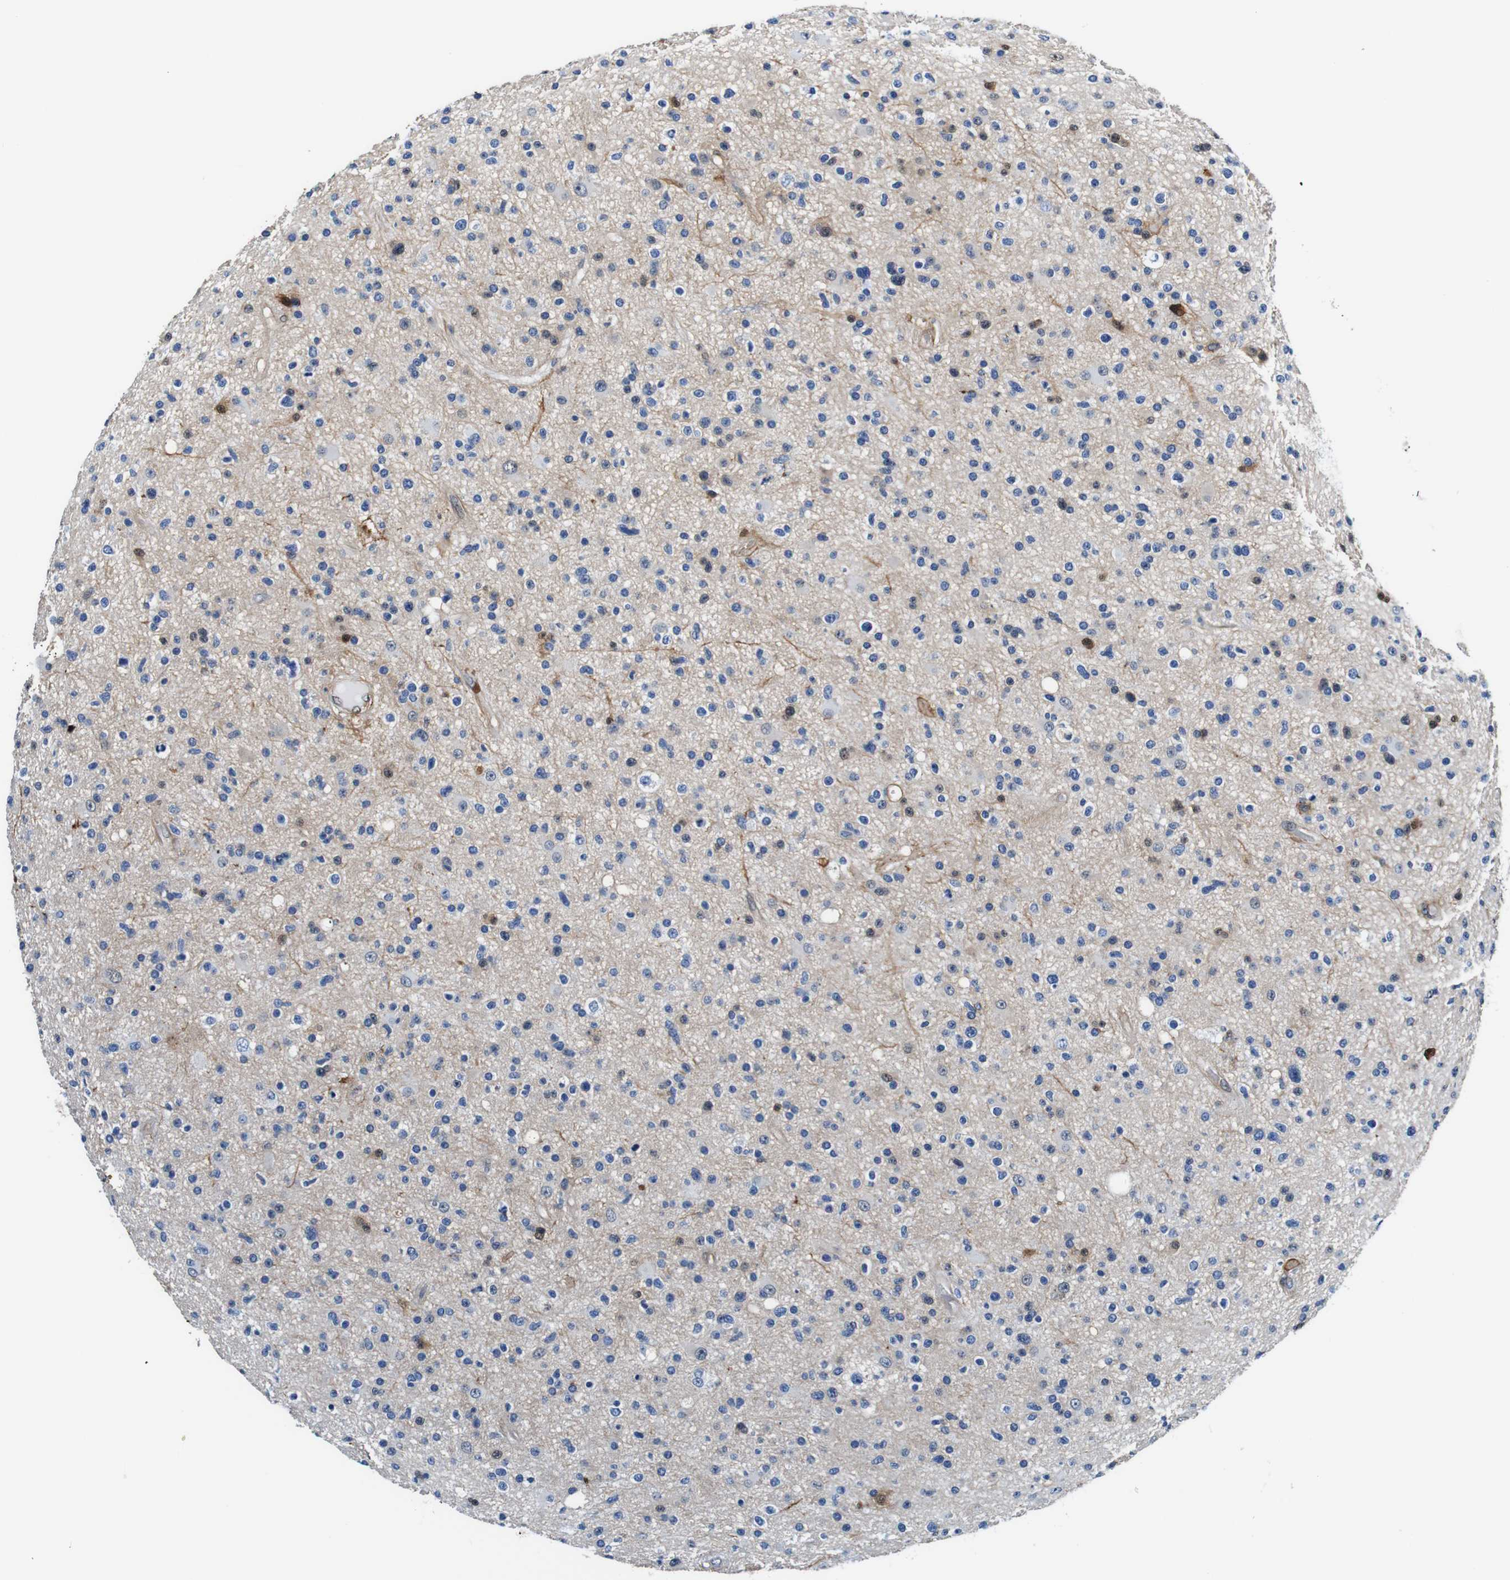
{"staining": {"intensity": "weak", "quantity": "<25%", "location": "cytoplasmic/membranous"}, "tissue": "glioma", "cell_type": "Tumor cells", "image_type": "cancer", "snomed": [{"axis": "morphology", "description": "Glioma, malignant, High grade"}, {"axis": "topography", "description": "Brain"}], "caption": "Immunohistochemistry micrograph of human glioma stained for a protein (brown), which demonstrates no positivity in tumor cells. The staining was performed using DAB to visualize the protein expression in brown, while the nuclei were stained in blue with hematoxylin (Magnification: 20x).", "gene": "ANXA1", "patient": {"sex": "male", "age": 33}}